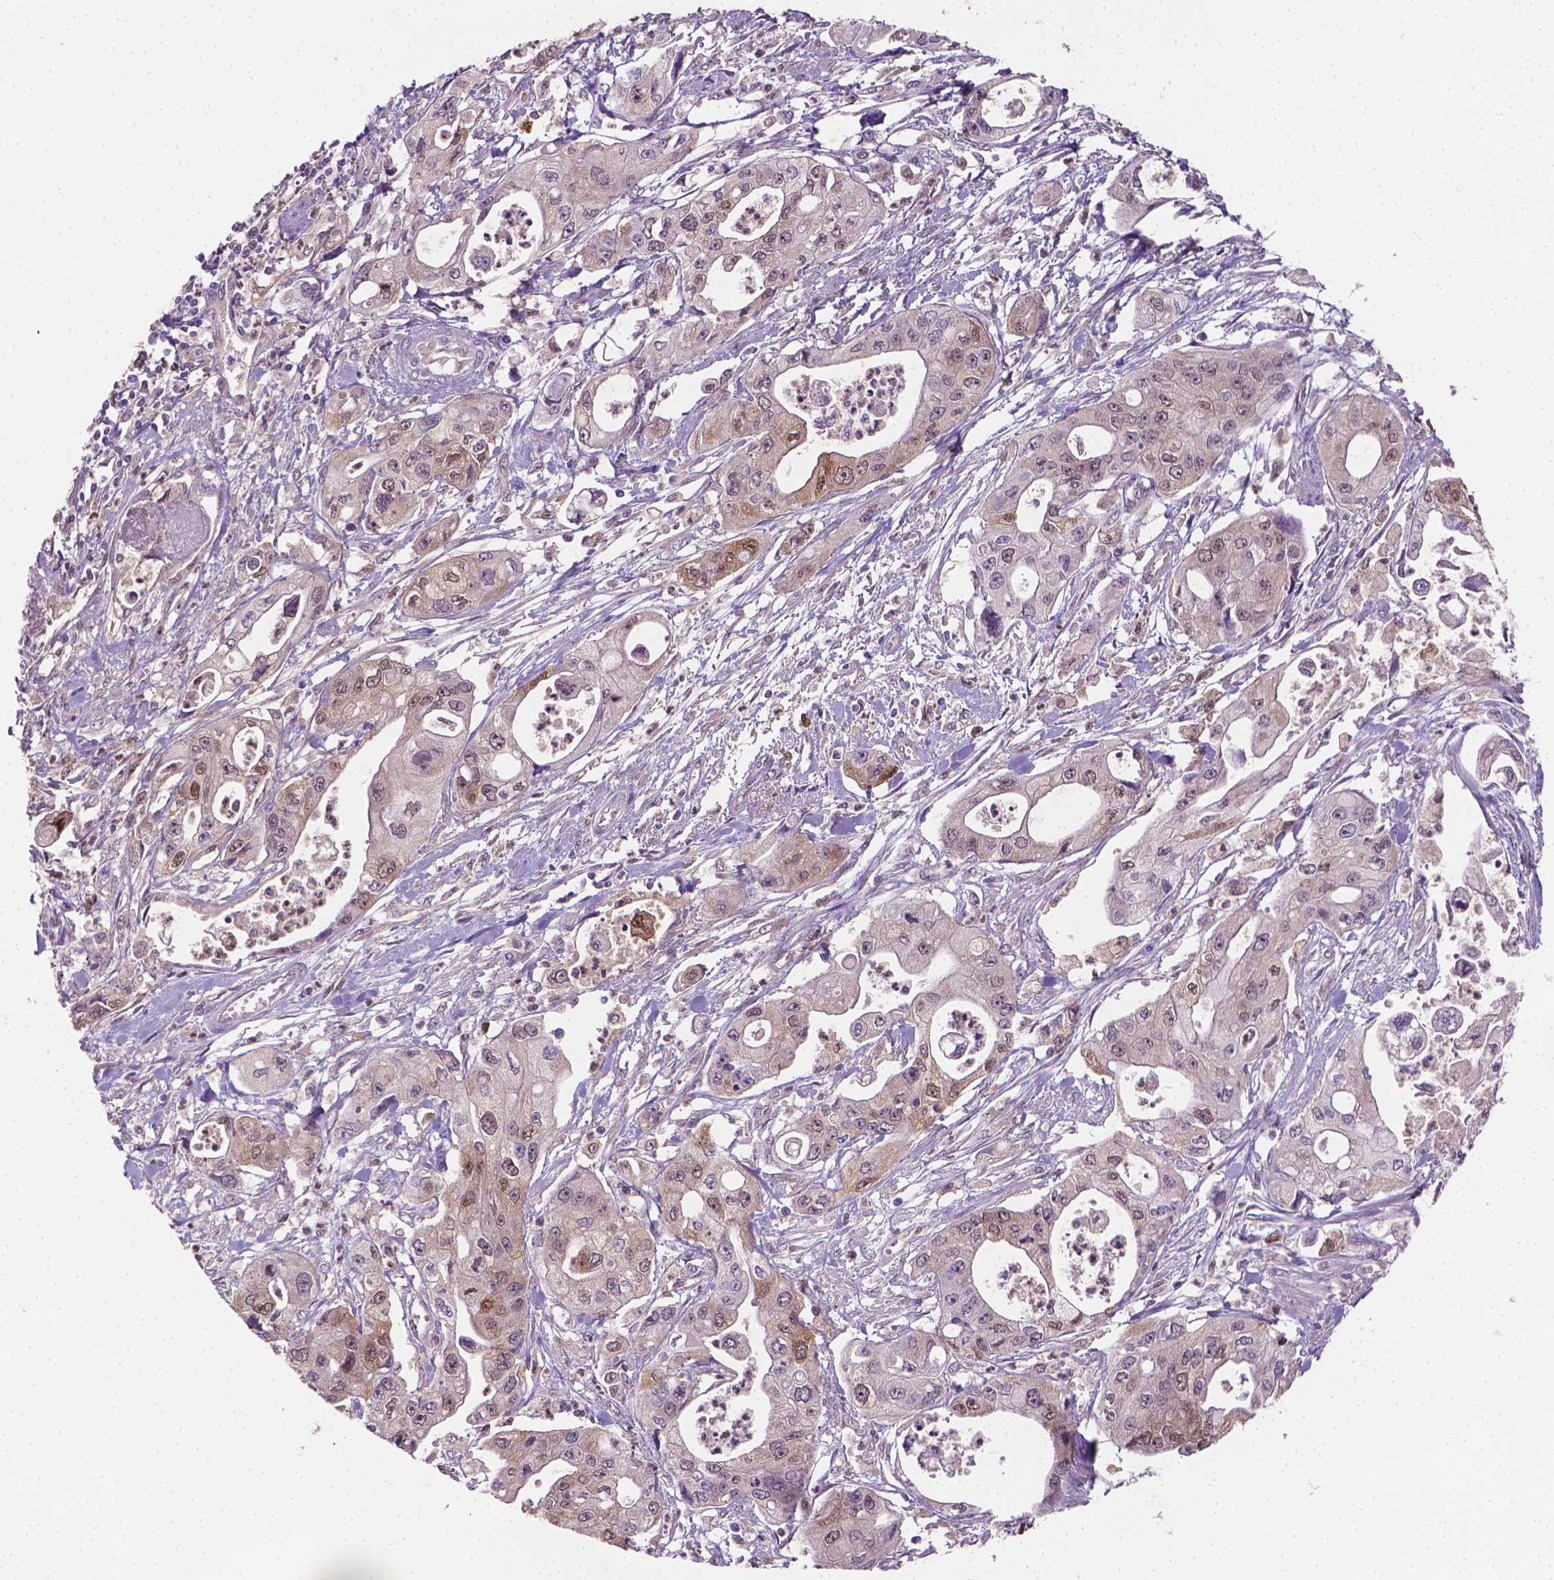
{"staining": {"intensity": "weak", "quantity": "25%-75%", "location": "nuclear"}, "tissue": "pancreatic cancer", "cell_type": "Tumor cells", "image_type": "cancer", "snomed": [{"axis": "morphology", "description": "Adenocarcinoma, NOS"}, {"axis": "topography", "description": "Pancreas"}], "caption": "Weak nuclear expression is seen in about 25%-75% of tumor cells in pancreatic cancer.", "gene": "TNFAIP2", "patient": {"sex": "male", "age": 70}}